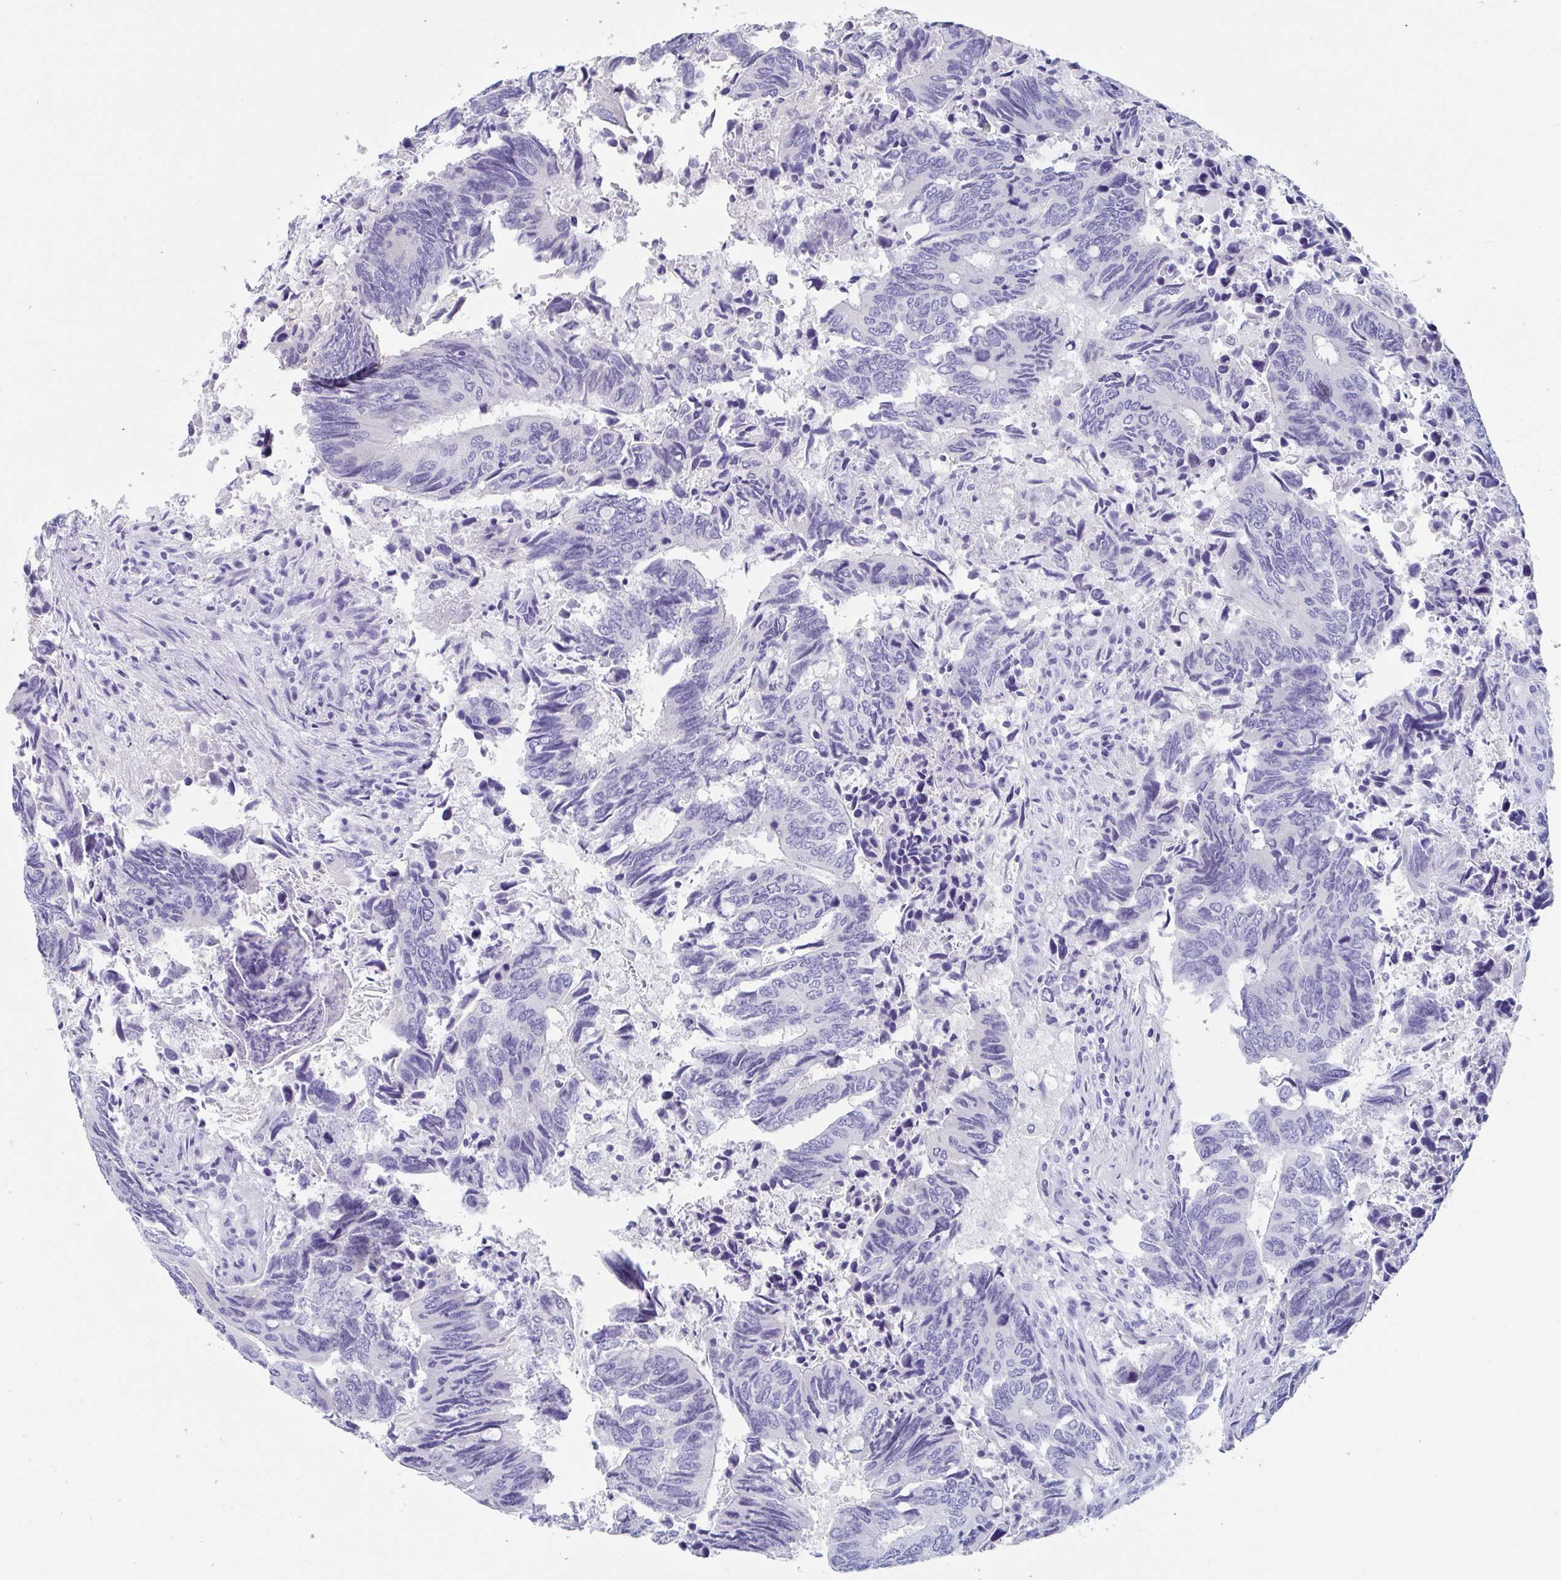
{"staining": {"intensity": "negative", "quantity": "none", "location": "none"}, "tissue": "colorectal cancer", "cell_type": "Tumor cells", "image_type": "cancer", "snomed": [{"axis": "morphology", "description": "Adenocarcinoma, NOS"}, {"axis": "topography", "description": "Colon"}], "caption": "Colorectal cancer (adenocarcinoma) was stained to show a protein in brown. There is no significant positivity in tumor cells.", "gene": "ZPBP", "patient": {"sex": "male", "age": 87}}